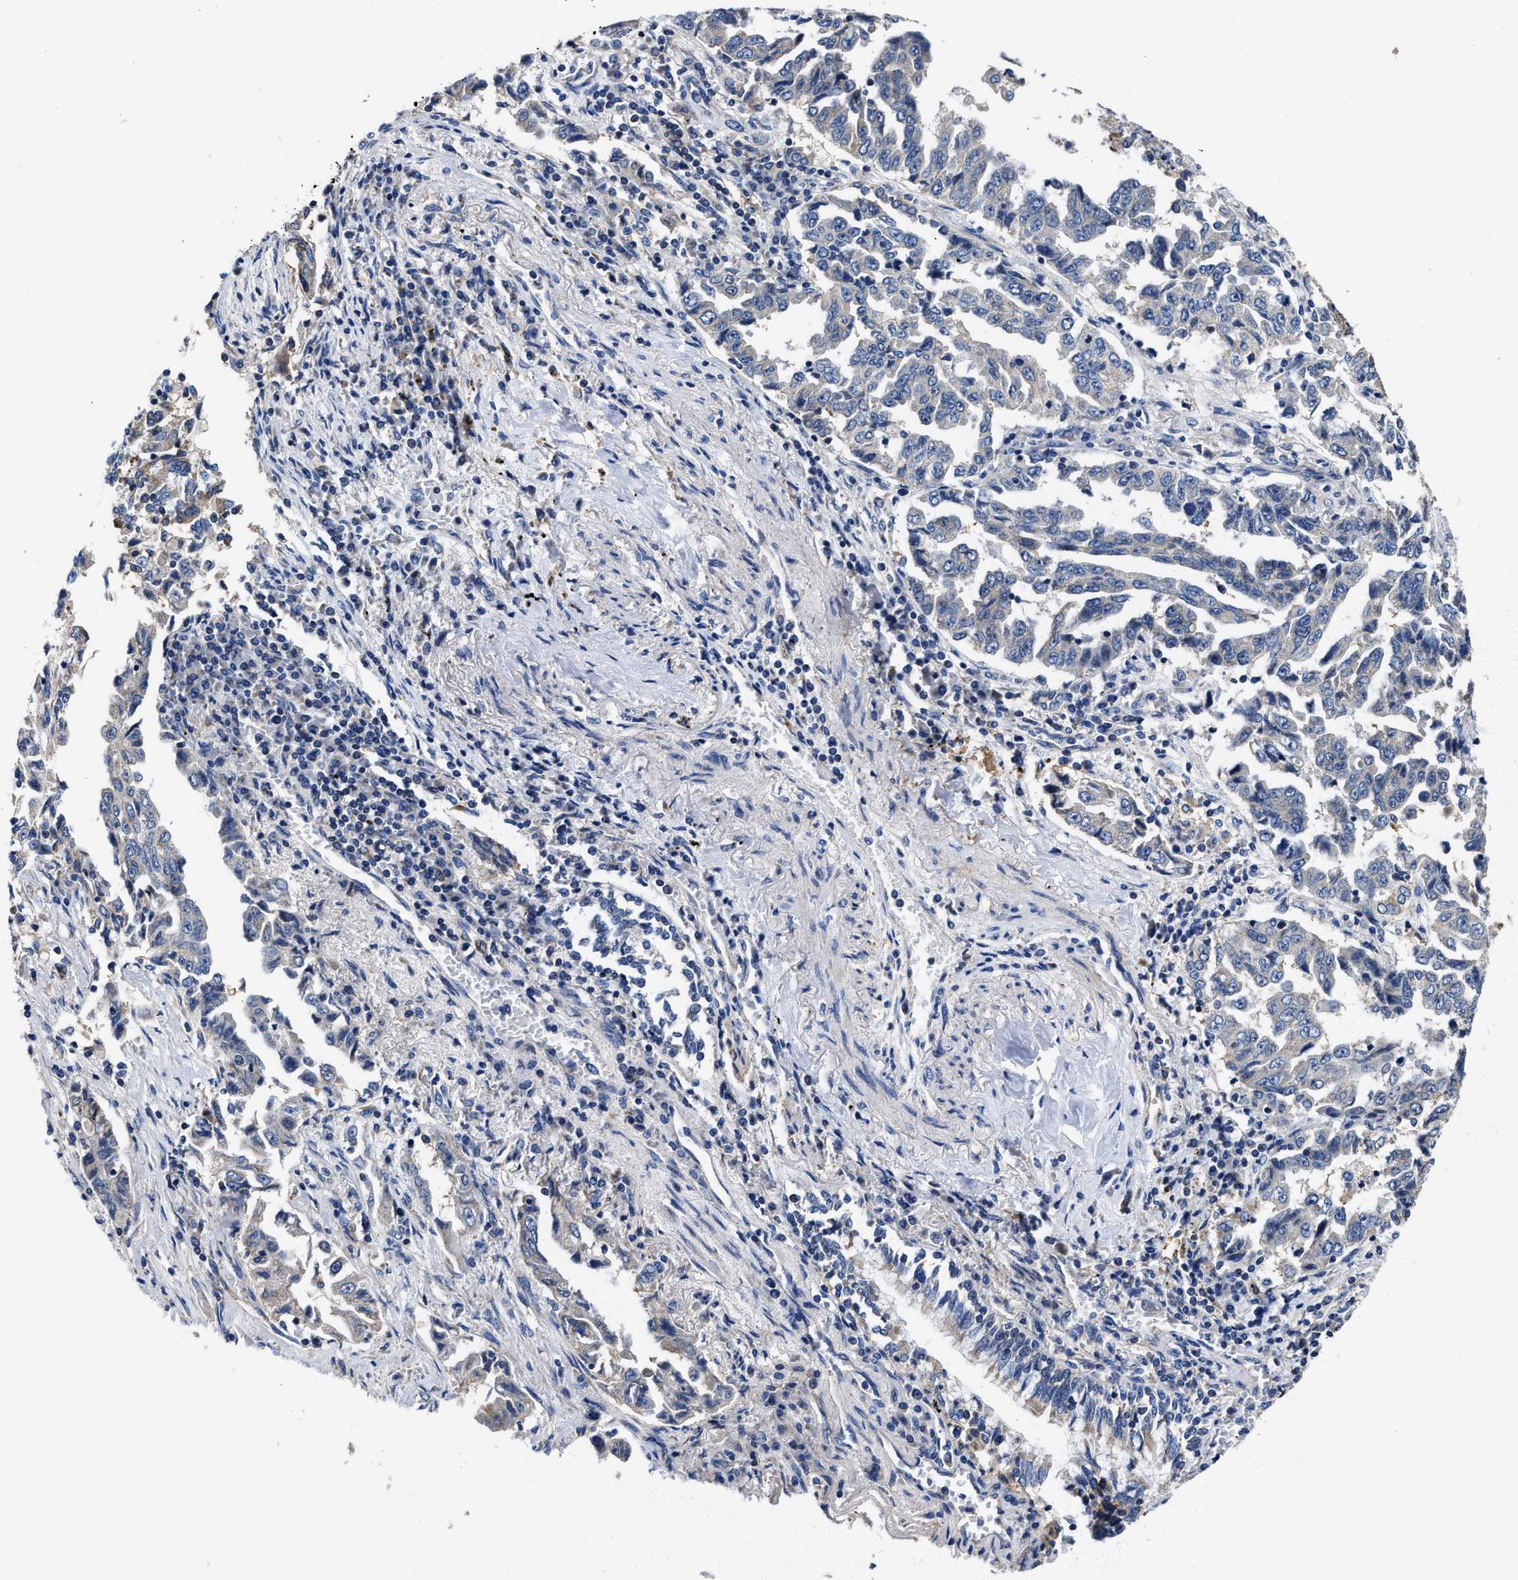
{"staining": {"intensity": "negative", "quantity": "none", "location": "none"}, "tissue": "lung cancer", "cell_type": "Tumor cells", "image_type": "cancer", "snomed": [{"axis": "morphology", "description": "Adenocarcinoma, NOS"}, {"axis": "topography", "description": "Lung"}], "caption": "Micrograph shows no protein expression in tumor cells of lung adenocarcinoma tissue.", "gene": "TMEM30A", "patient": {"sex": "female", "age": 51}}